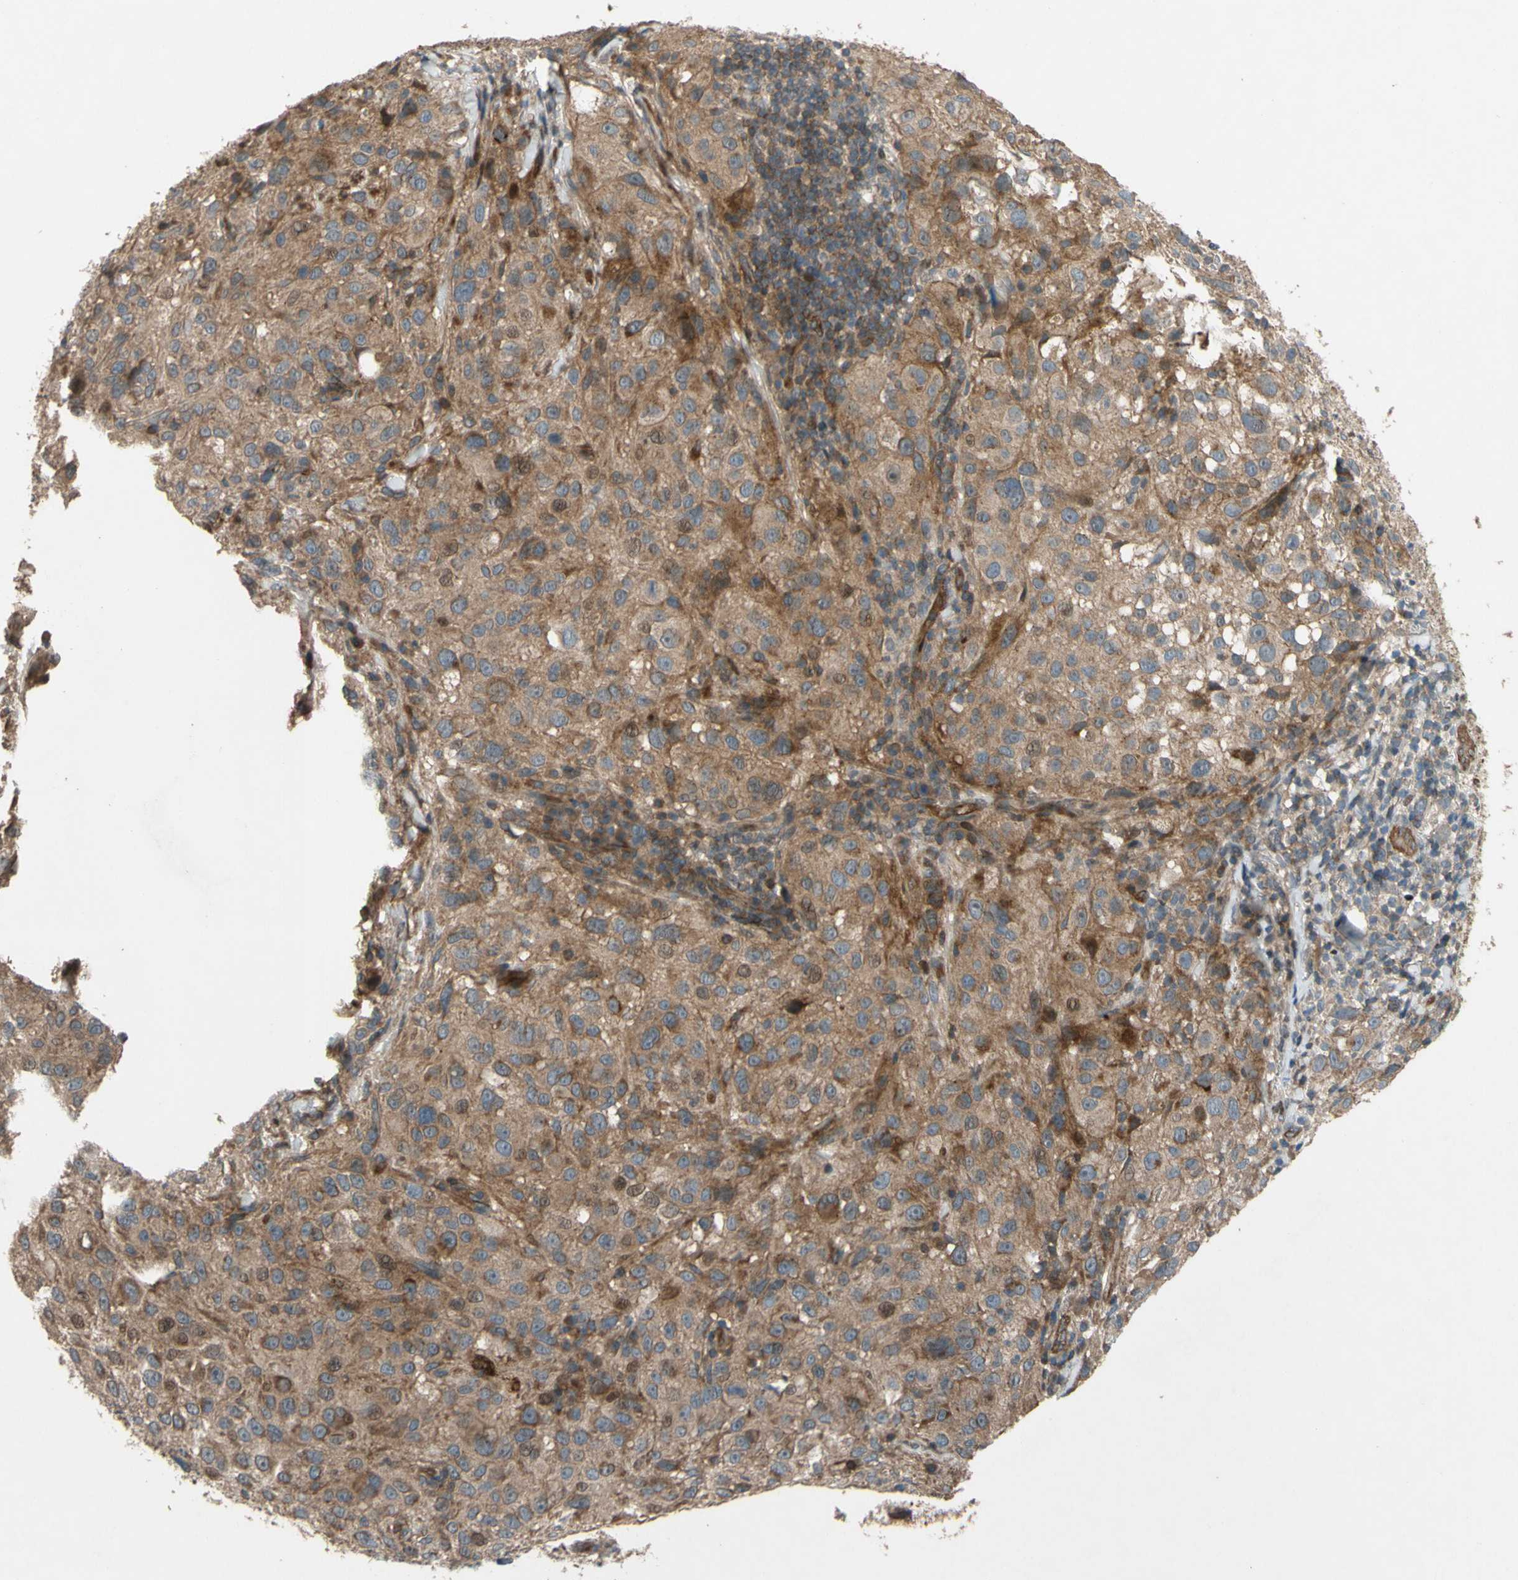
{"staining": {"intensity": "moderate", "quantity": ">75%", "location": "cytoplasmic/membranous"}, "tissue": "melanoma", "cell_type": "Tumor cells", "image_type": "cancer", "snomed": [{"axis": "morphology", "description": "Necrosis, NOS"}, {"axis": "morphology", "description": "Malignant melanoma, NOS"}, {"axis": "topography", "description": "Skin"}], "caption": "A high-resolution micrograph shows immunohistochemistry staining of malignant melanoma, which exhibits moderate cytoplasmic/membranous expression in approximately >75% of tumor cells.", "gene": "SHROOM4", "patient": {"sex": "female", "age": 87}}